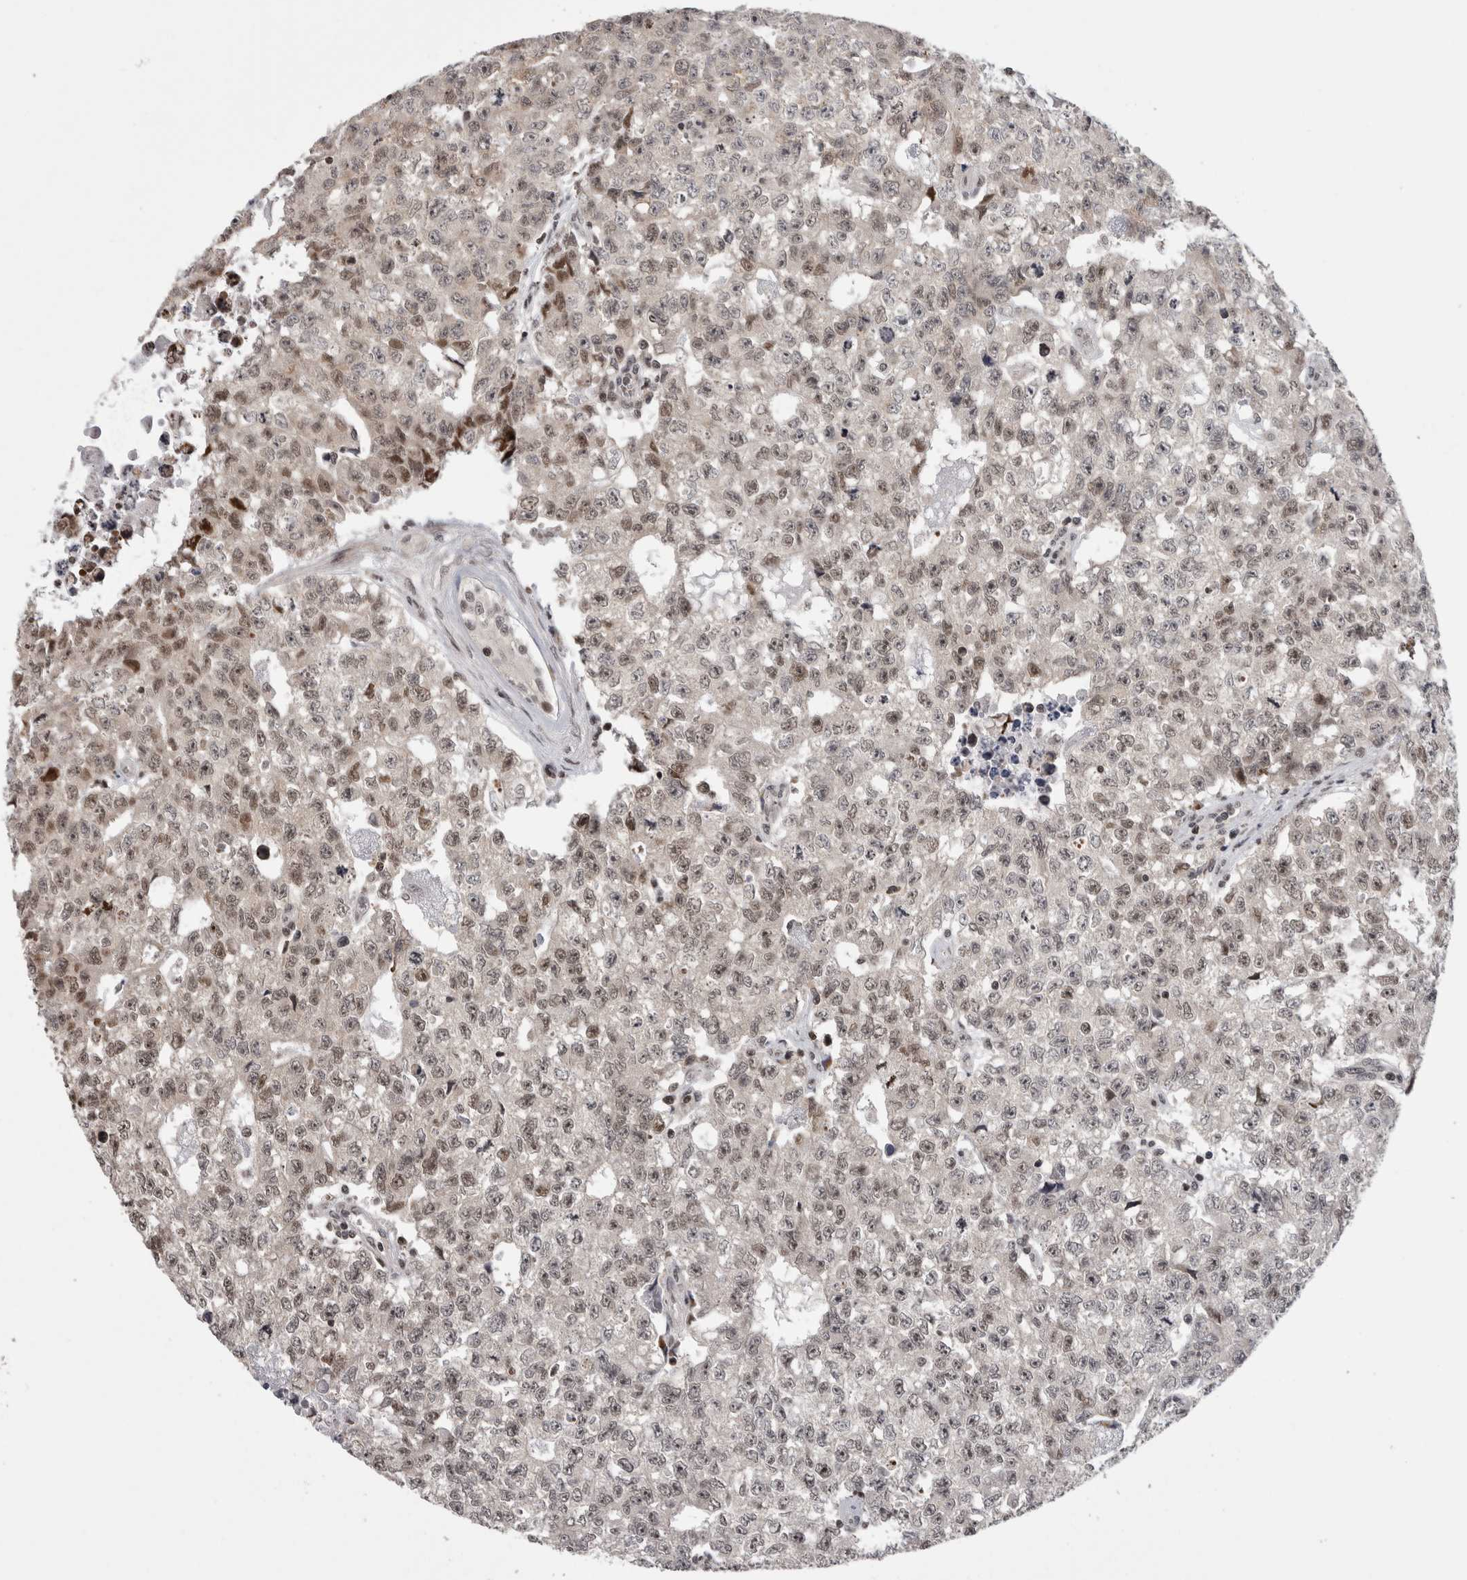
{"staining": {"intensity": "weak", "quantity": "<25%", "location": "nuclear"}, "tissue": "testis cancer", "cell_type": "Tumor cells", "image_type": "cancer", "snomed": [{"axis": "morphology", "description": "Carcinoma, Embryonal, NOS"}, {"axis": "topography", "description": "Testis"}], "caption": "There is no significant staining in tumor cells of testis cancer.", "gene": "ZBTB11", "patient": {"sex": "male", "age": 28}}